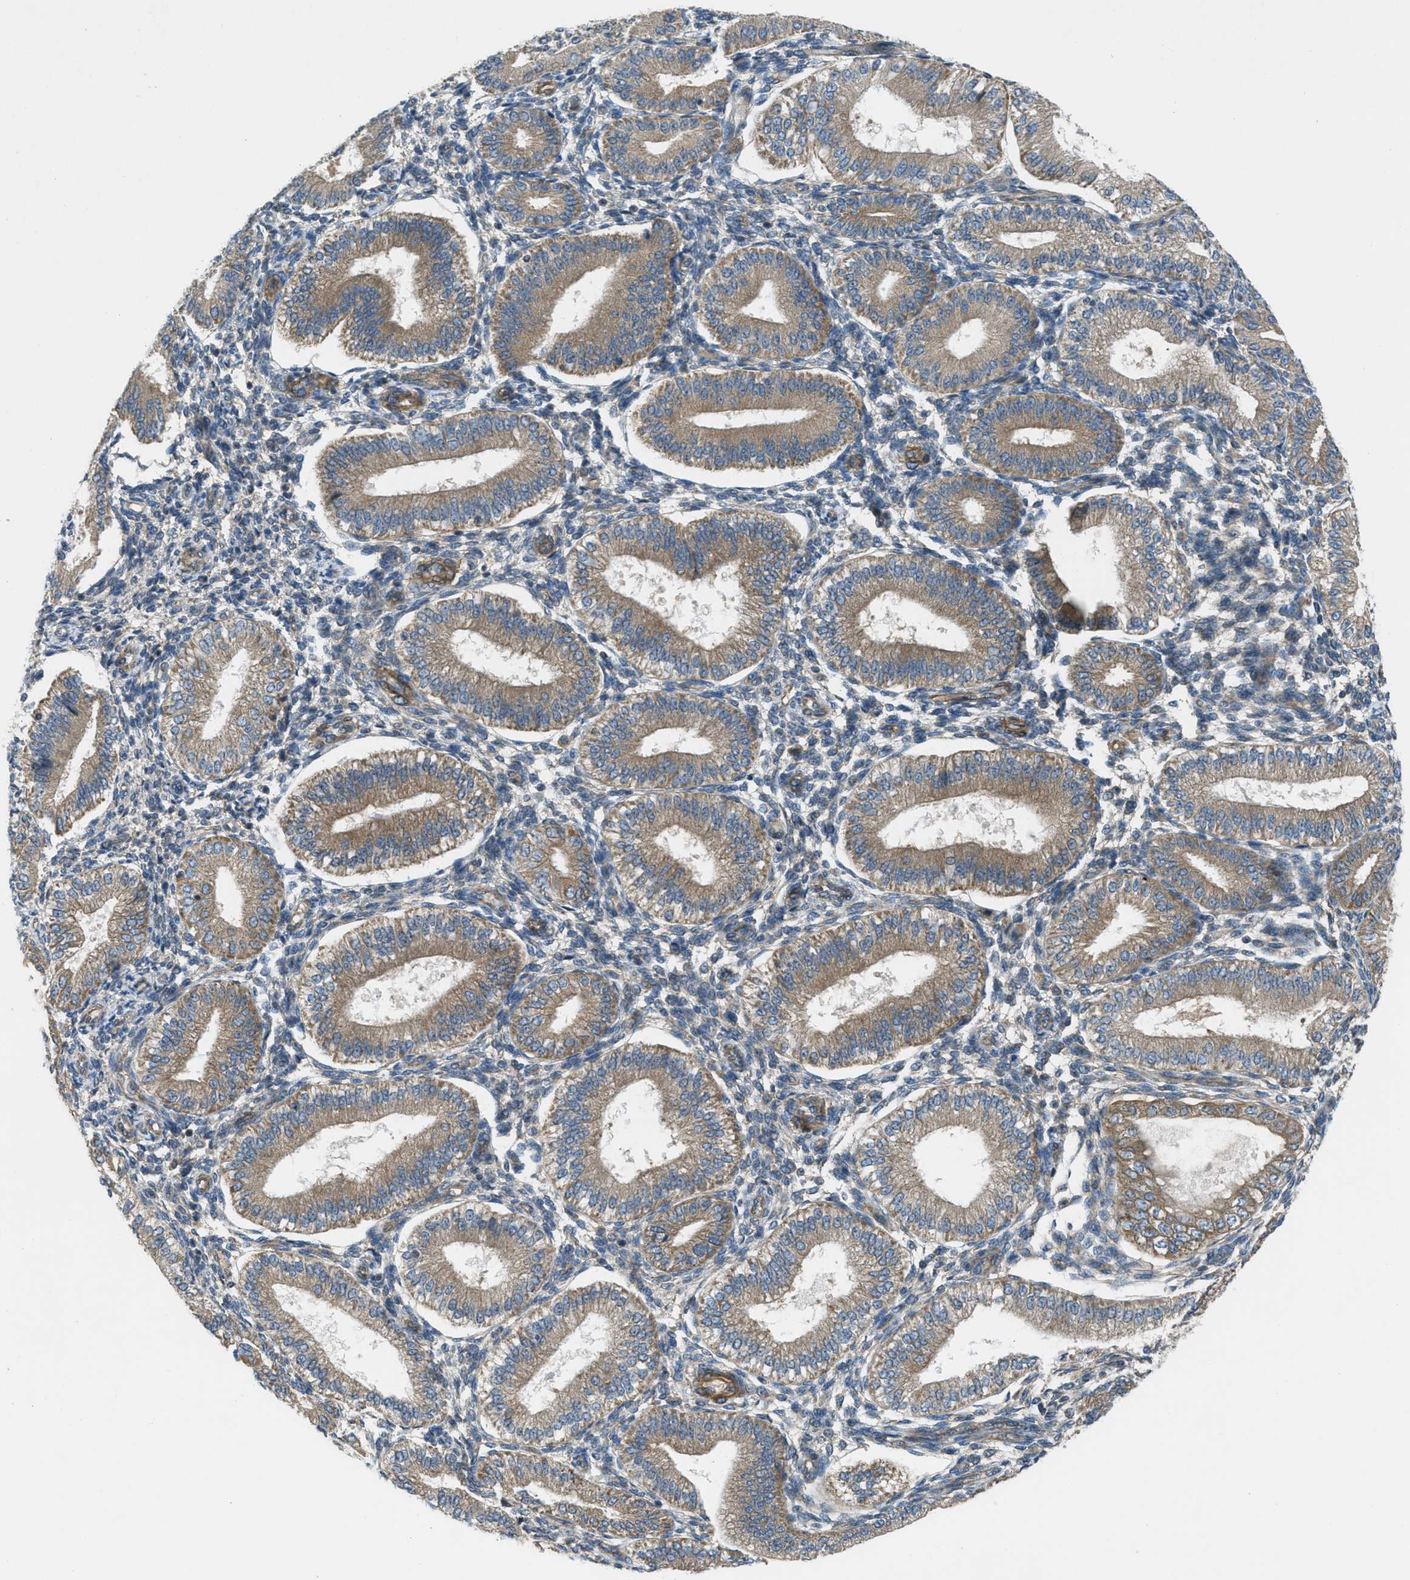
{"staining": {"intensity": "weak", "quantity": "<25%", "location": "cytoplasmic/membranous"}, "tissue": "endometrium", "cell_type": "Cells in endometrial stroma", "image_type": "normal", "snomed": [{"axis": "morphology", "description": "Normal tissue, NOS"}, {"axis": "topography", "description": "Endometrium"}], "caption": "Immunohistochemistry (IHC) photomicrograph of normal endometrium: human endometrium stained with DAB (3,3'-diaminobenzidine) demonstrates no significant protein positivity in cells in endometrial stroma.", "gene": "VEZT", "patient": {"sex": "female", "age": 39}}